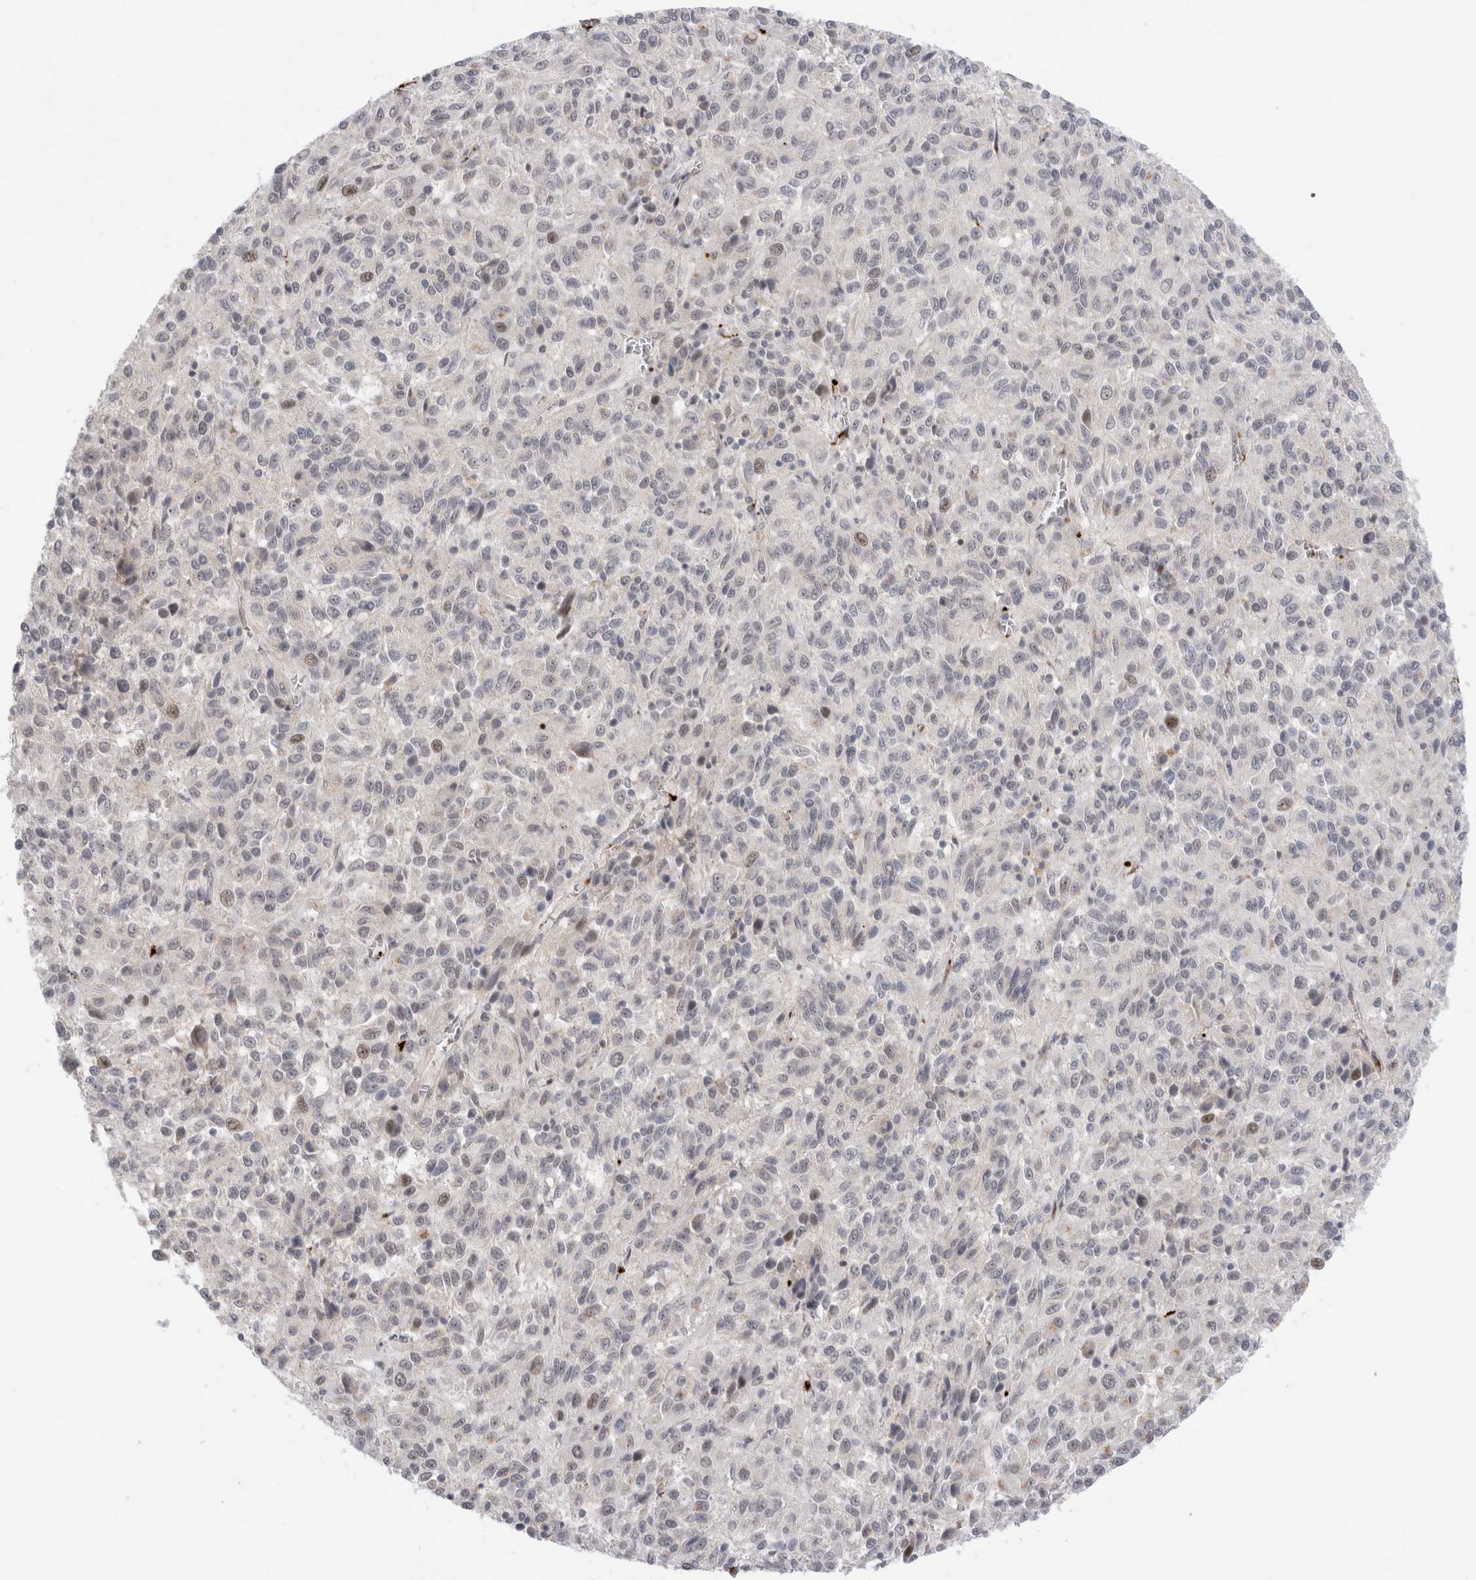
{"staining": {"intensity": "weak", "quantity": "<25%", "location": "nuclear"}, "tissue": "melanoma", "cell_type": "Tumor cells", "image_type": "cancer", "snomed": [{"axis": "morphology", "description": "Malignant melanoma, Metastatic site"}, {"axis": "topography", "description": "Lung"}], "caption": "An immunohistochemistry (IHC) image of malignant melanoma (metastatic site) is shown. There is no staining in tumor cells of malignant melanoma (metastatic site).", "gene": "VPS28", "patient": {"sex": "male", "age": 64}}